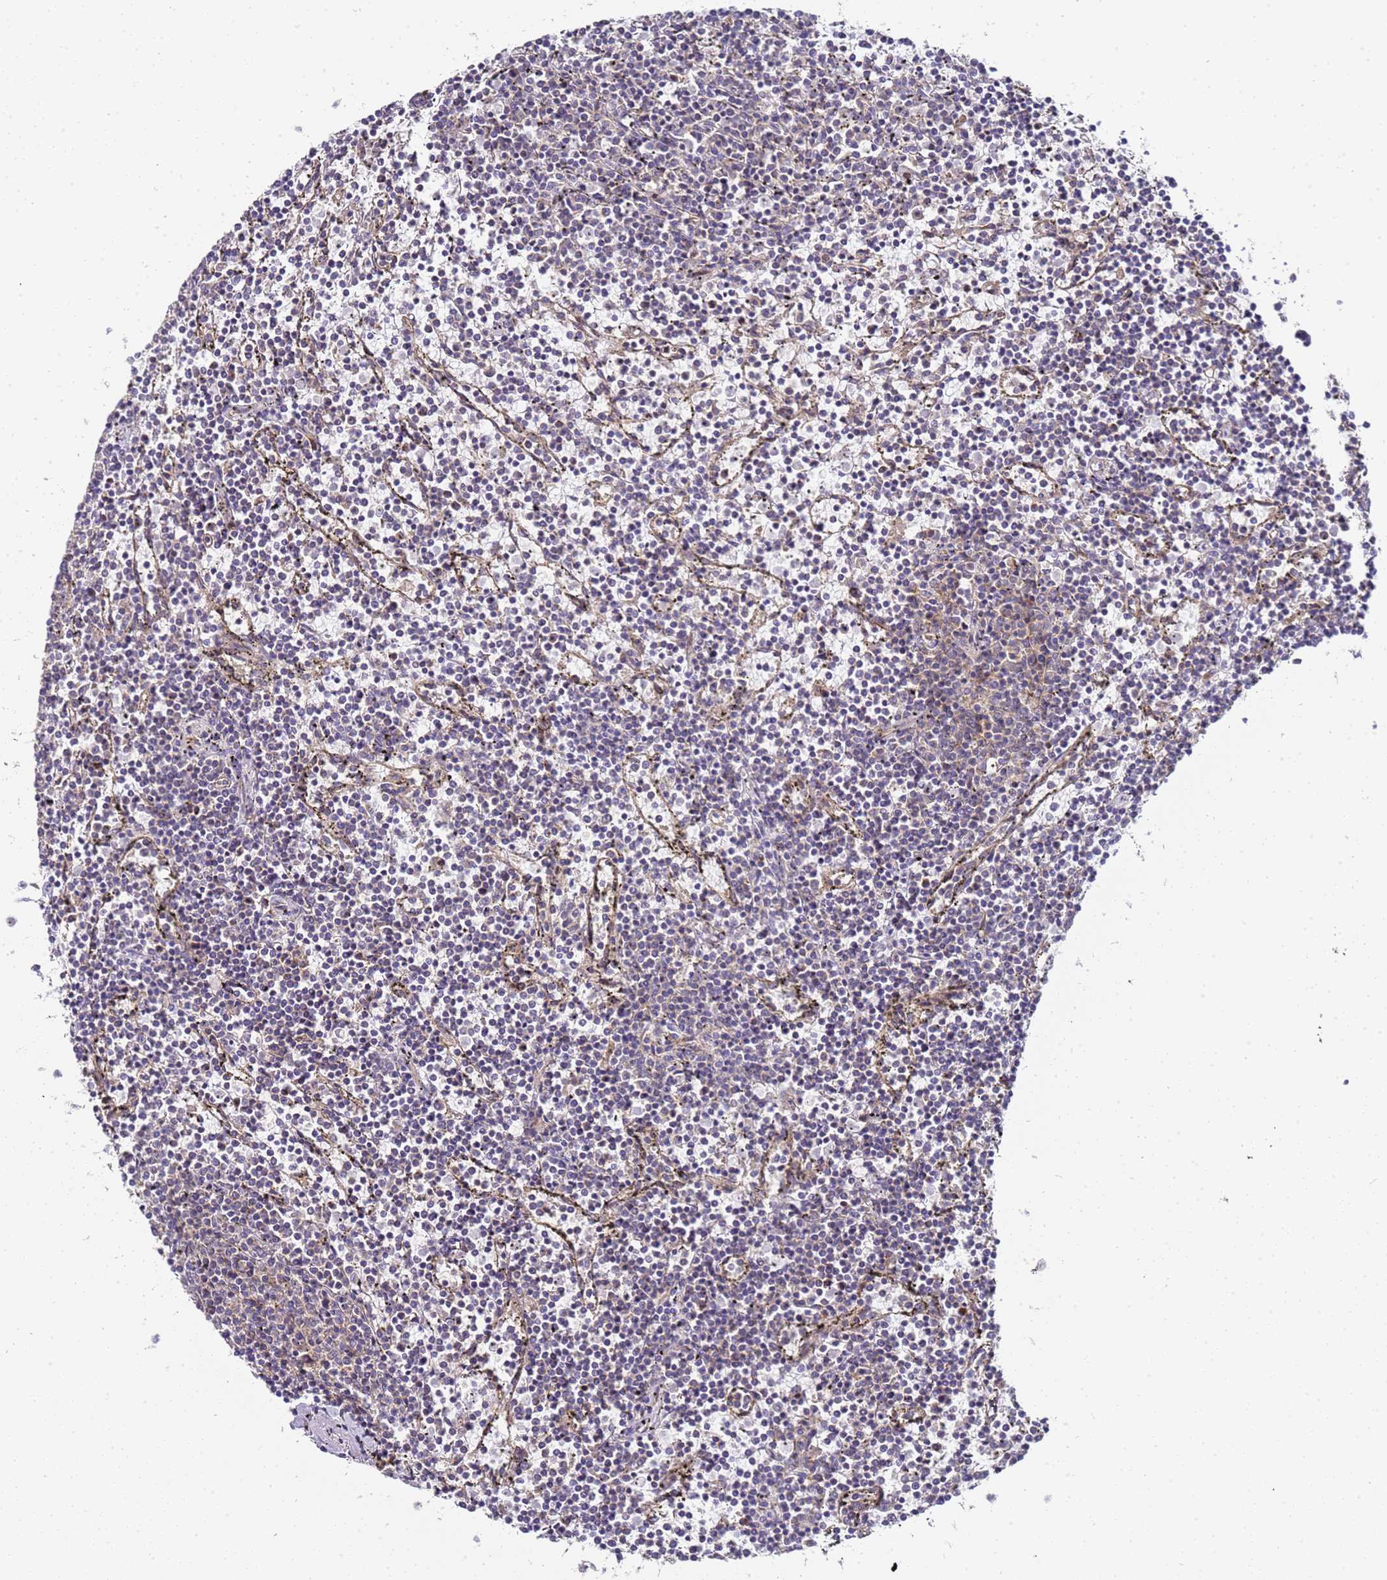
{"staining": {"intensity": "negative", "quantity": "none", "location": "none"}, "tissue": "lymphoma", "cell_type": "Tumor cells", "image_type": "cancer", "snomed": [{"axis": "morphology", "description": "Malignant lymphoma, non-Hodgkin's type, Low grade"}, {"axis": "topography", "description": "Spleen"}], "caption": "Lymphoma was stained to show a protein in brown. There is no significant positivity in tumor cells.", "gene": "MRPL49", "patient": {"sex": "female", "age": 50}}